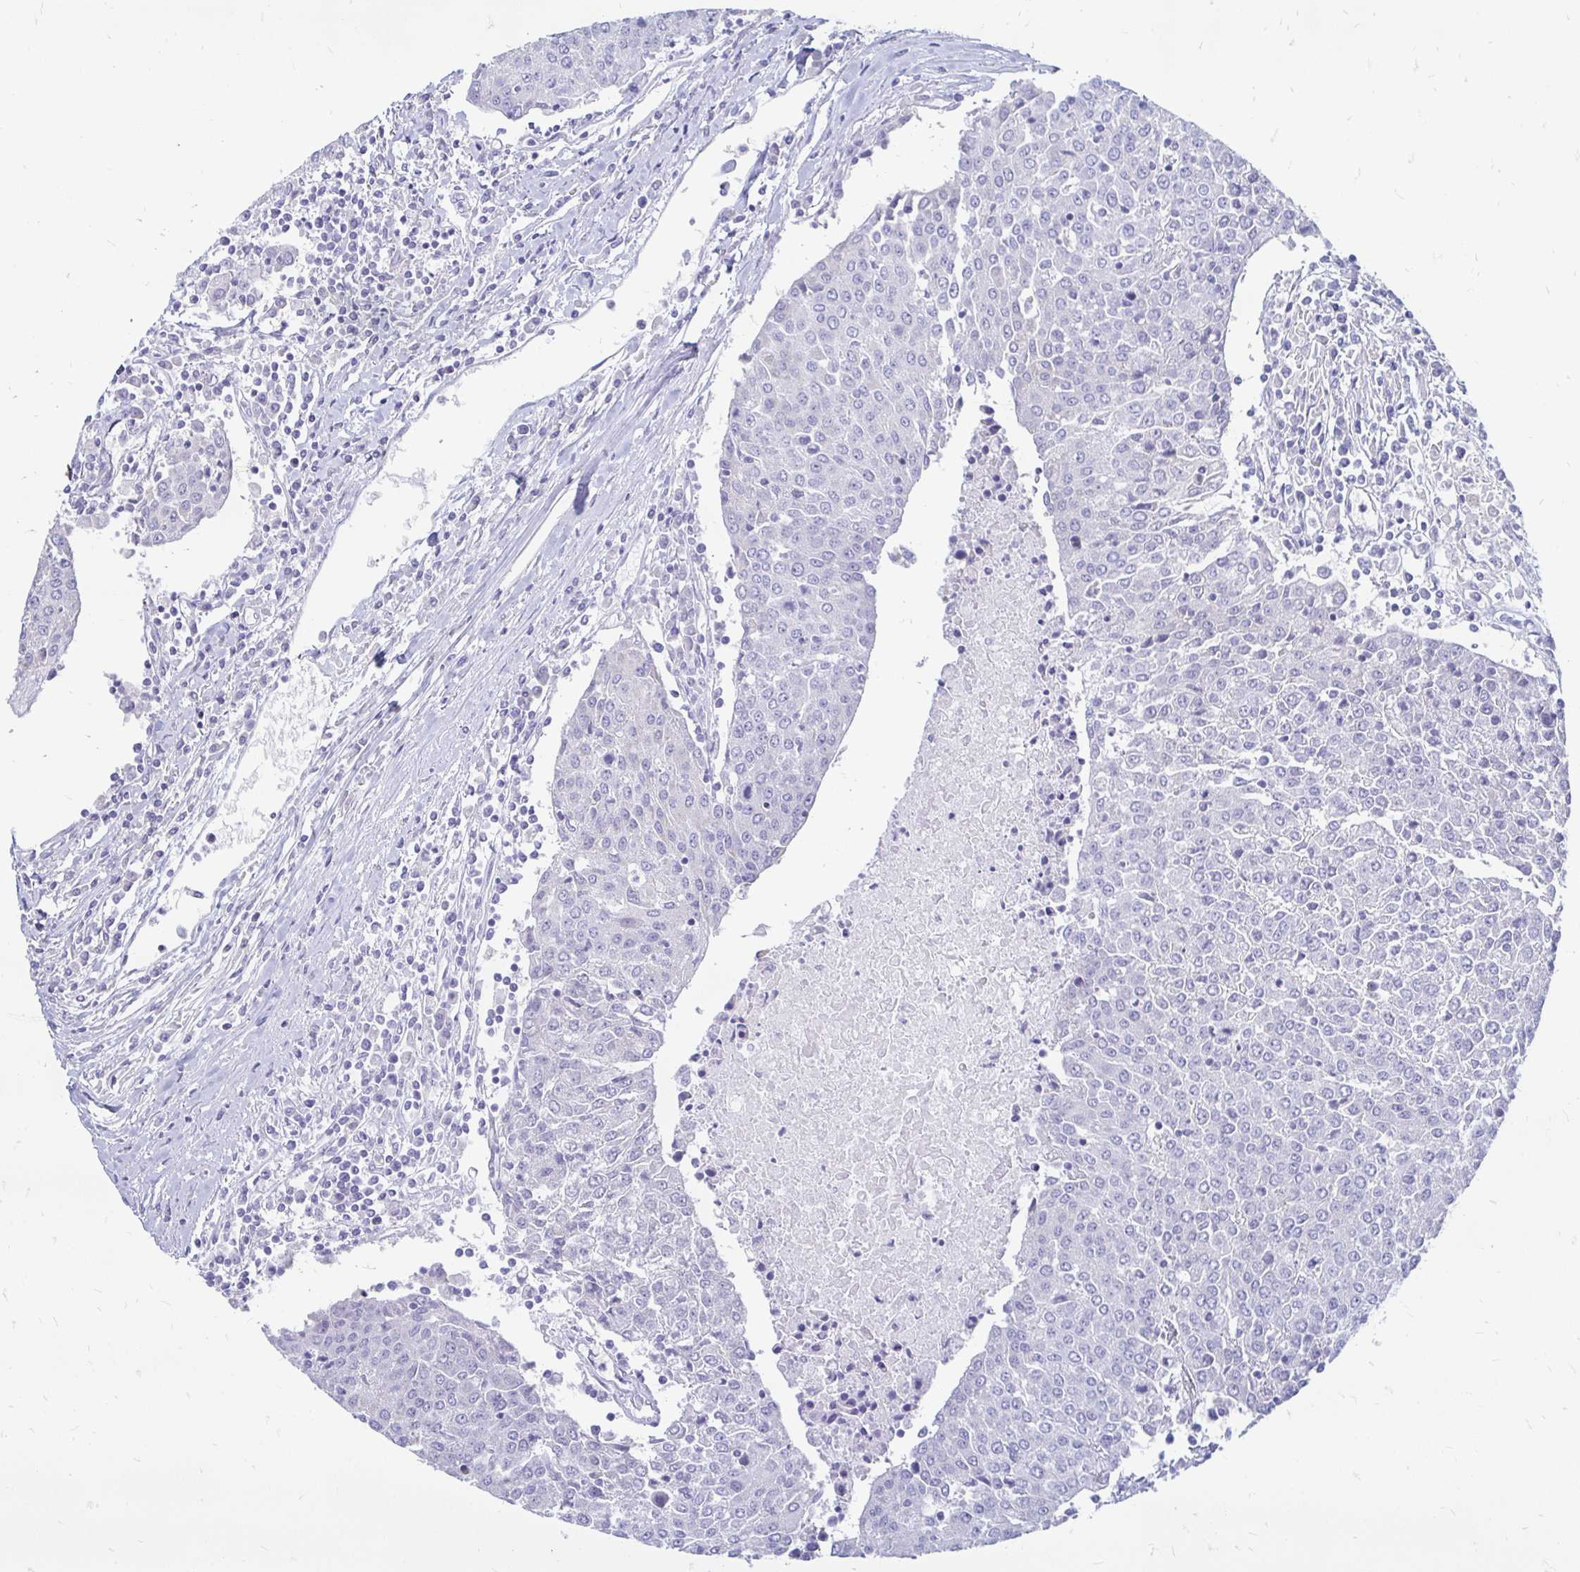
{"staining": {"intensity": "negative", "quantity": "none", "location": "none"}, "tissue": "urothelial cancer", "cell_type": "Tumor cells", "image_type": "cancer", "snomed": [{"axis": "morphology", "description": "Urothelial carcinoma, High grade"}, {"axis": "topography", "description": "Urinary bladder"}], "caption": "High power microscopy histopathology image of an IHC image of high-grade urothelial carcinoma, revealing no significant positivity in tumor cells.", "gene": "PEG10", "patient": {"sex": "female", "age": 85}}